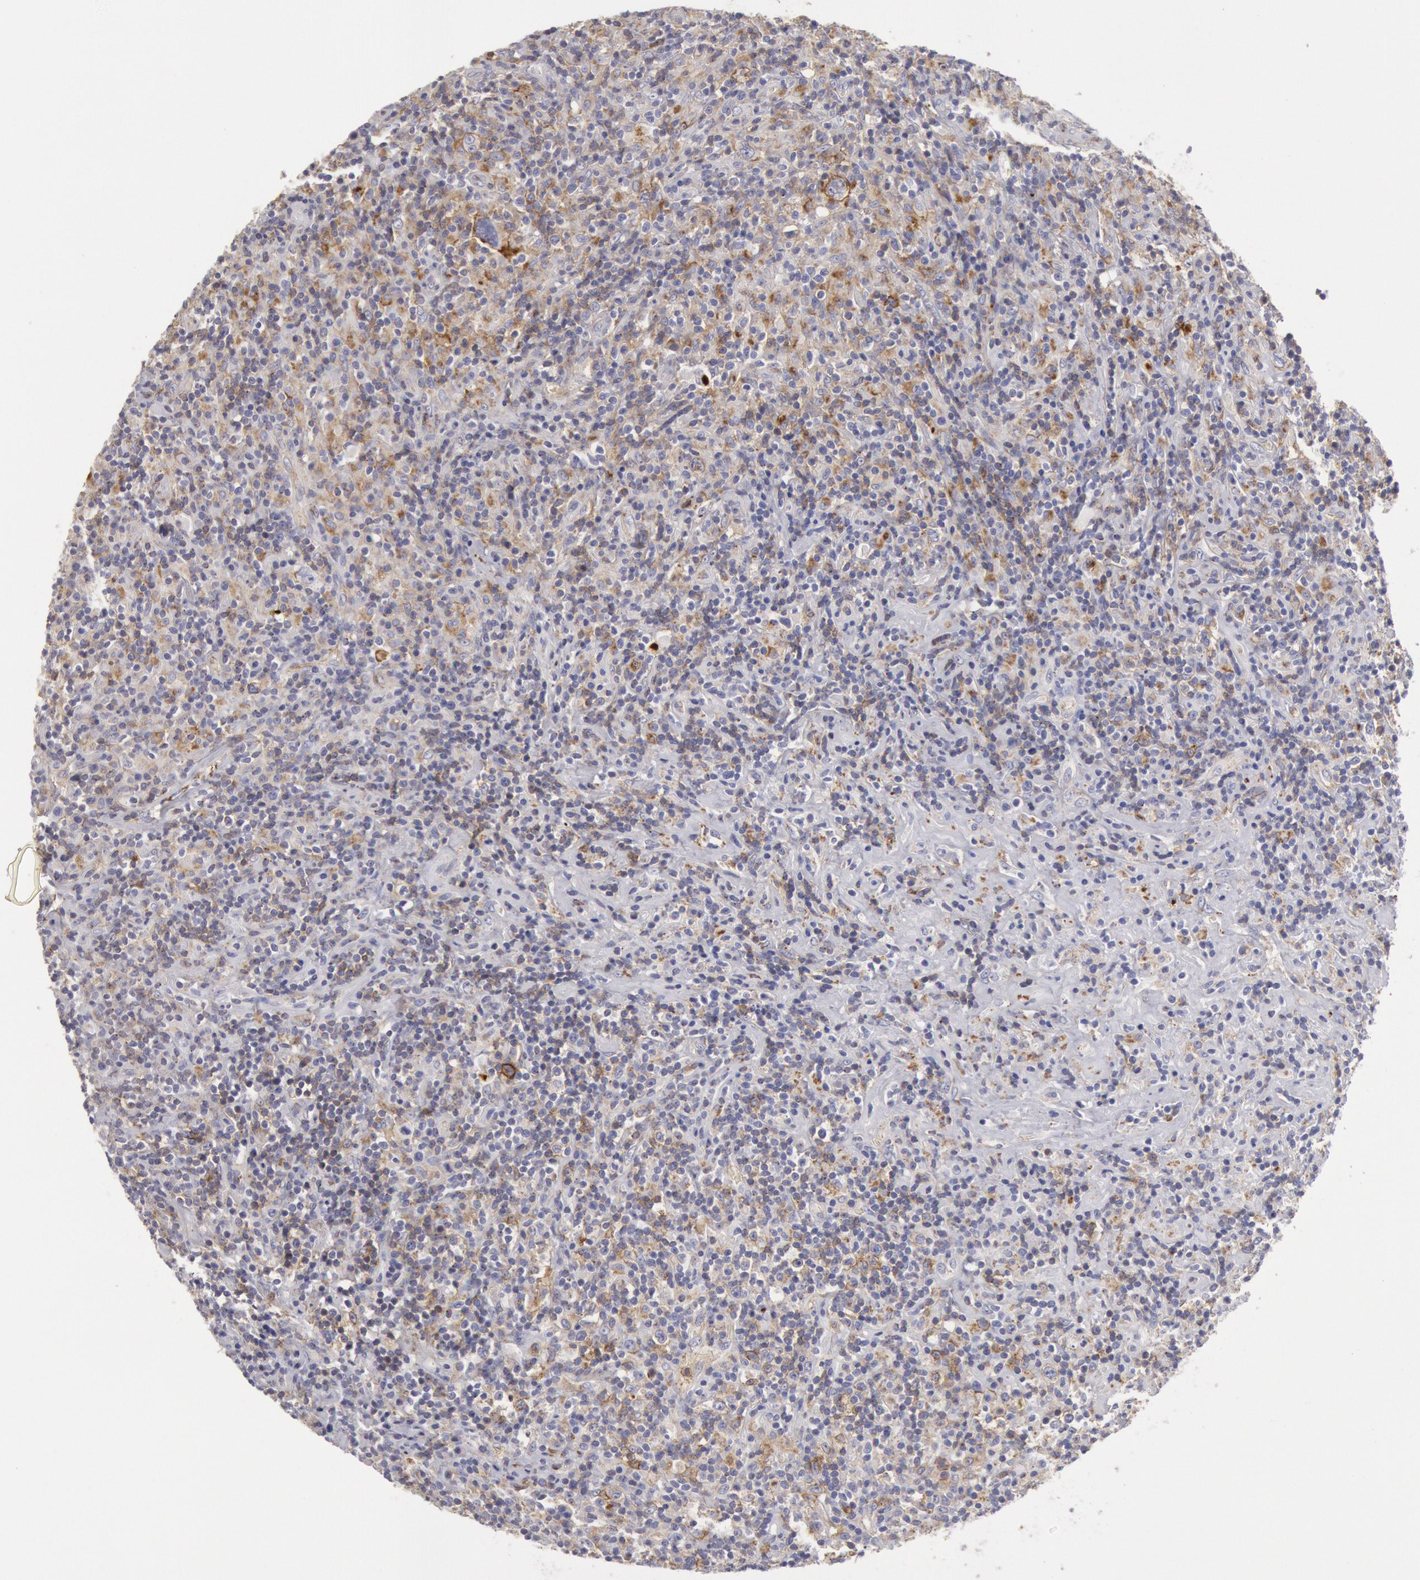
{"staining": {"intensity": "moderate", "quantity": "<25%", "location": "cytoplasmic/membranous"}, "tissue": "lymphoma", "cell_type": "Tumor cells", "image_type": "cancer", "snomed": [{"axis": "morphology", "description": "Hodgkin's disease, NOS"}, {"axis": "topography", "description": "Lymph node"}], "caption": "Immunohistochemistry (IHC) of human lymphoma reveals low levels of moderate cytoplasmic/membranous staining in about <25% of tumor cells.", "gene": "FLOT1", "patient": {"sex": "male", "age": 46}}